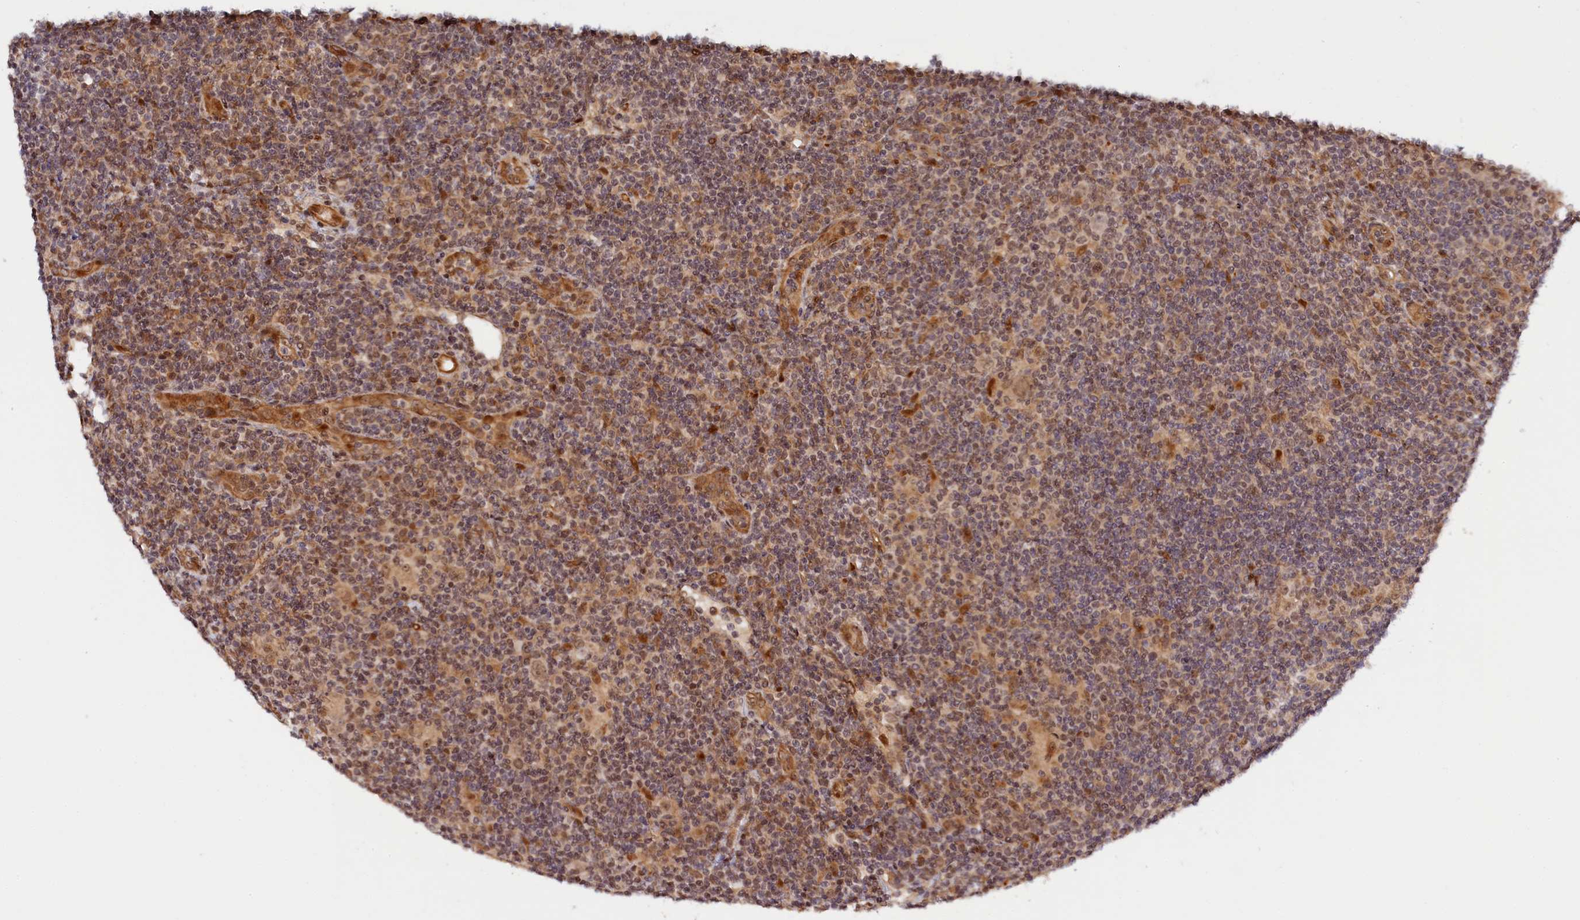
{"staining": {"intensity": "moderate", "quantity": ">75%", "location": "nuclear"}, "tissue": "lymphoma", "cell_type": "Tumor cells", "image_type": "cancer", "snomed": [{"axis": "morphology", "description": "Hodgkin's disease, NOS"}, {"axis": "topography", "description": "Lymph node"}], "caption": "The photomicrograph exhibits staining of Hodgkin's disease, revealing moderate nuclear protein staining (brown color) within tumor cells. (brown staining indicates protein expression, while blue staining denotes nuclei).", "gene": "ANKRD24", "patient": {"sex": "female", "age": 57}}